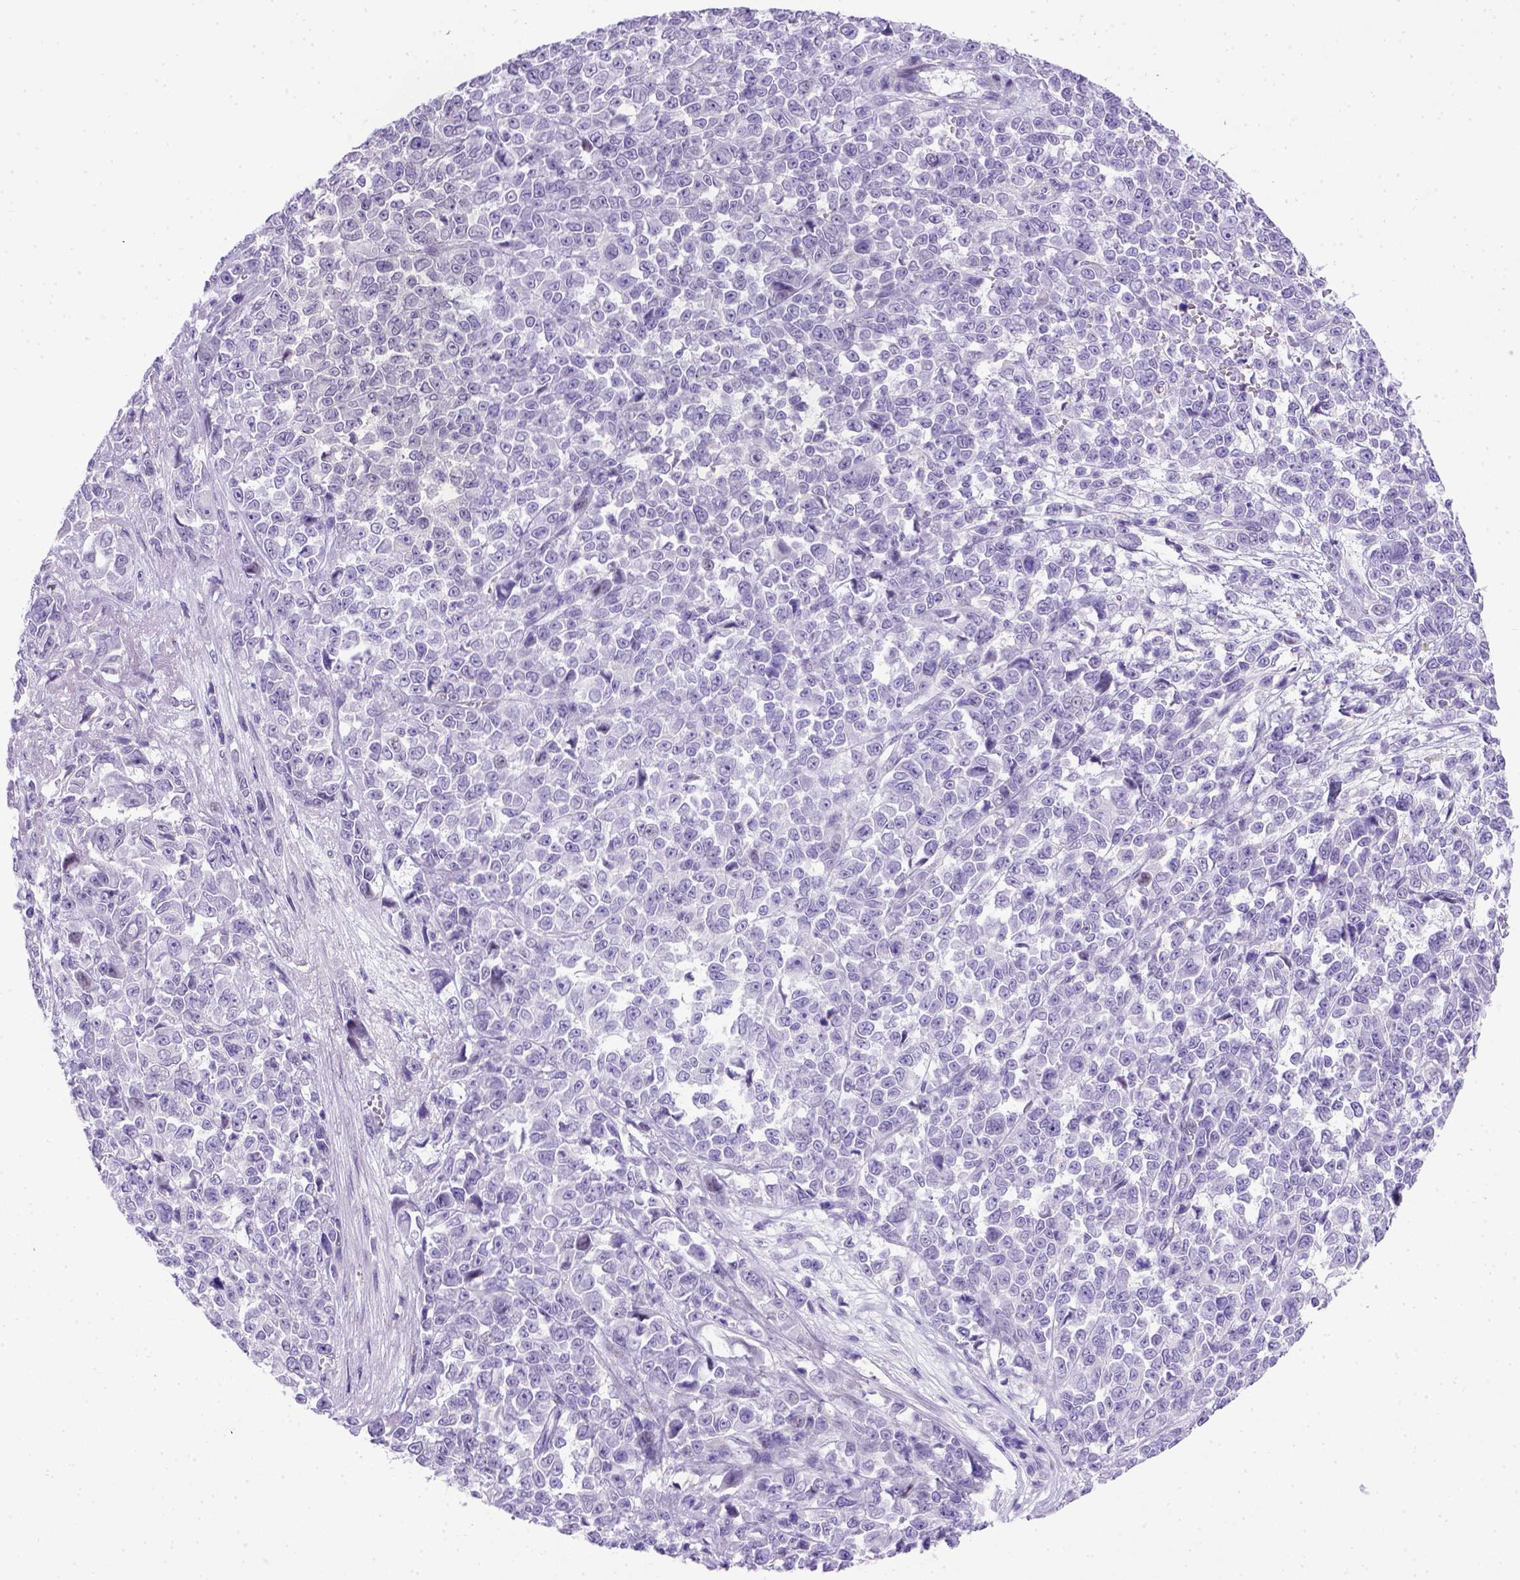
{"staining": {"intensity": "negative", "quantity": "none", "location": "none"}, "tissue": "melanoma", "cell_type": "Tumor cells", "image_type": "cancer", "snomed": [{"axis": "morphology", "description": "Malignant melanoma, NOS"}, {"axis": "topography", "description": "Skin"}], "caption": "Tumor cells show no significant protein staining in malignant melanoma.", "gene": "ADAM12", "patient": {"sex": "female", "age": 95}}